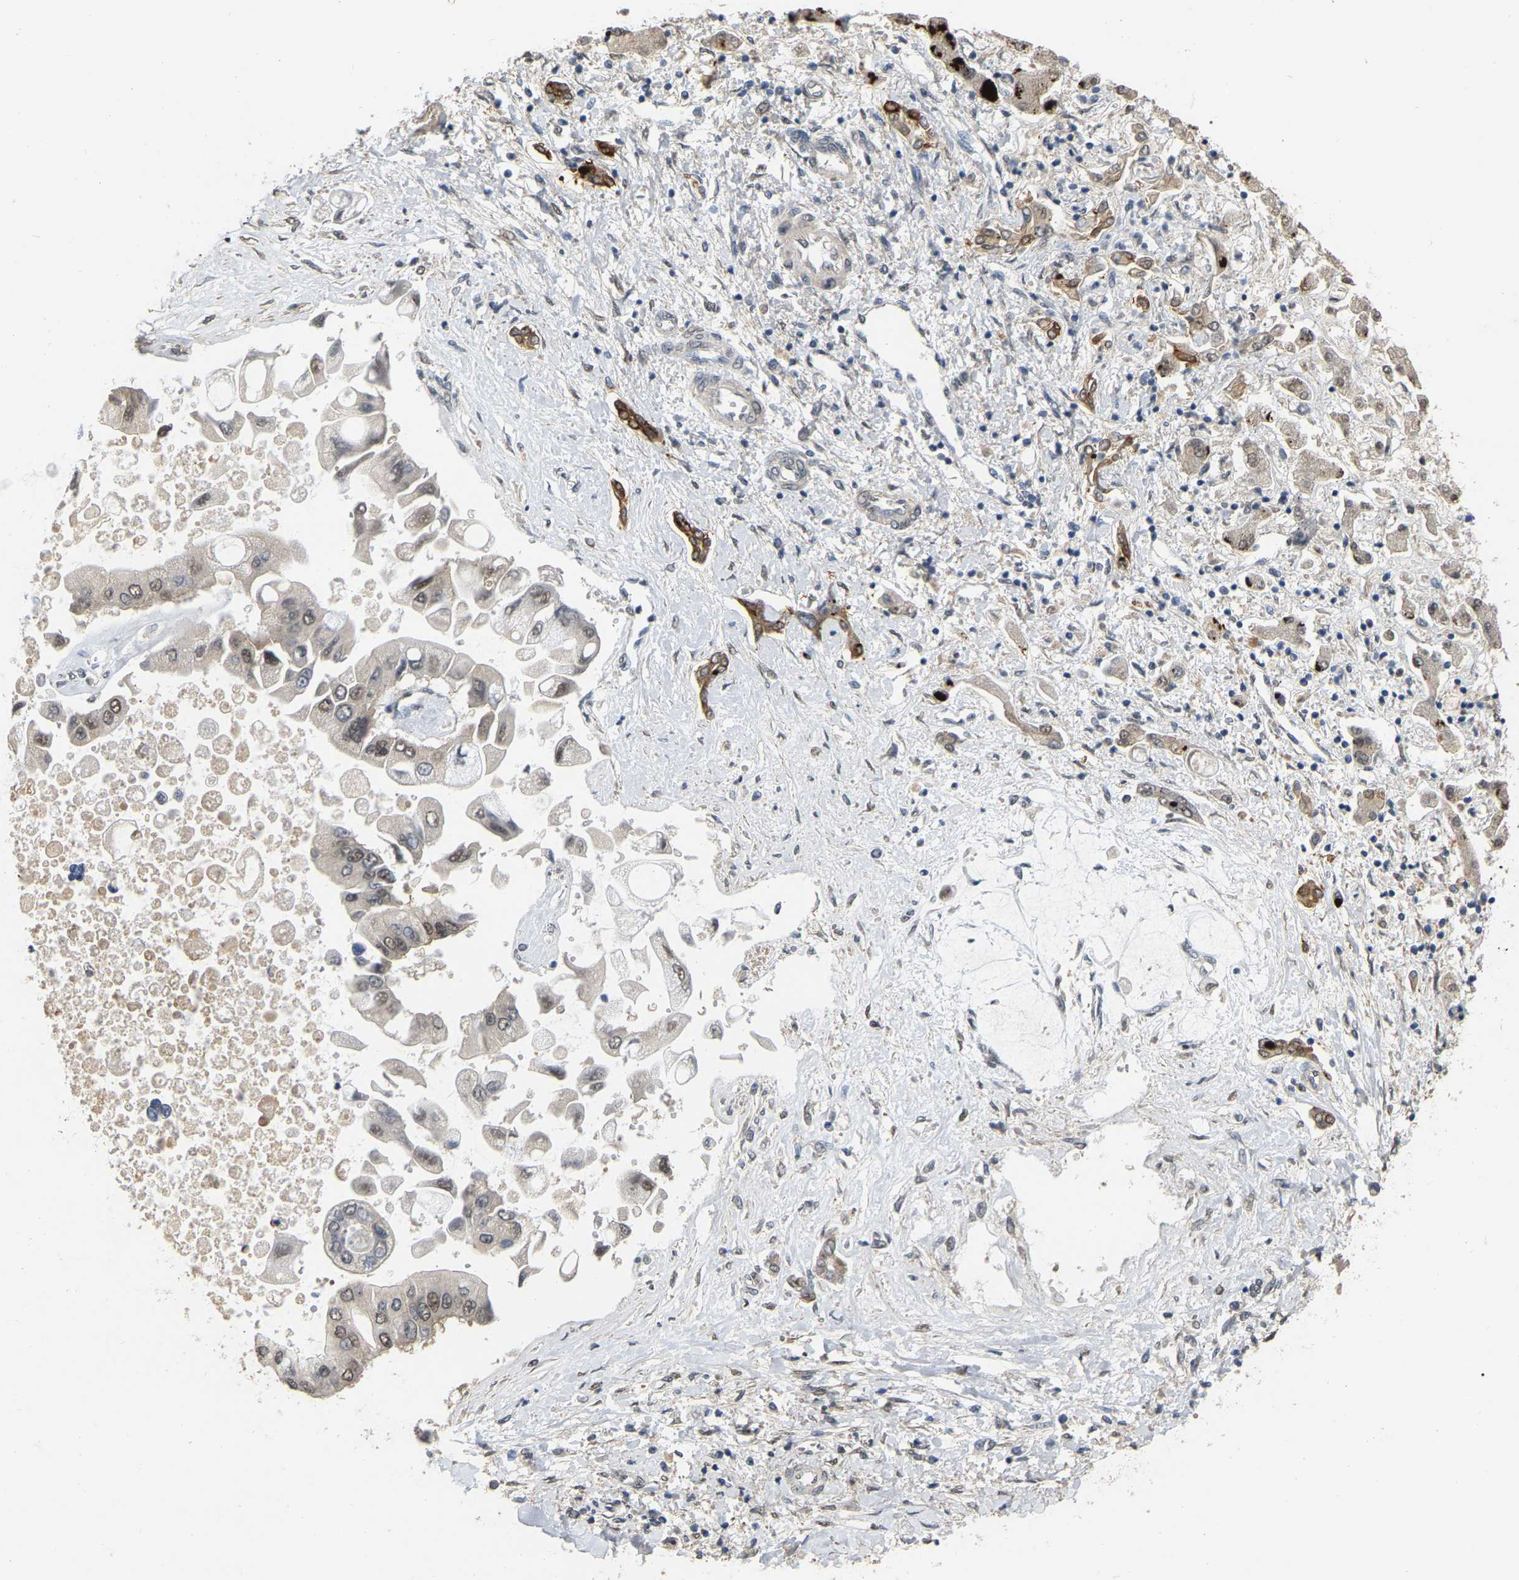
{"staining": {"intensity": "moderate", "quantity": "25%-75%", "location": "nuclear"}, "tissue": "liver cancer", "cell_type": "Tumor cells", "image_type": "cancer", "snomed": [{"axis": "morphology", "description": "Cholangiocarcinoma"}, {"axis": "topography", "description": "Liver"}], "caption": "Immunohistochemical staining of human liver cholangiocarcinoma exhibits medium levels of moderate nuclear expression in about 25%-75% of tumor cells.", "gene": "RUVBL1", "patient": {"sex": "male", "age": 50}}